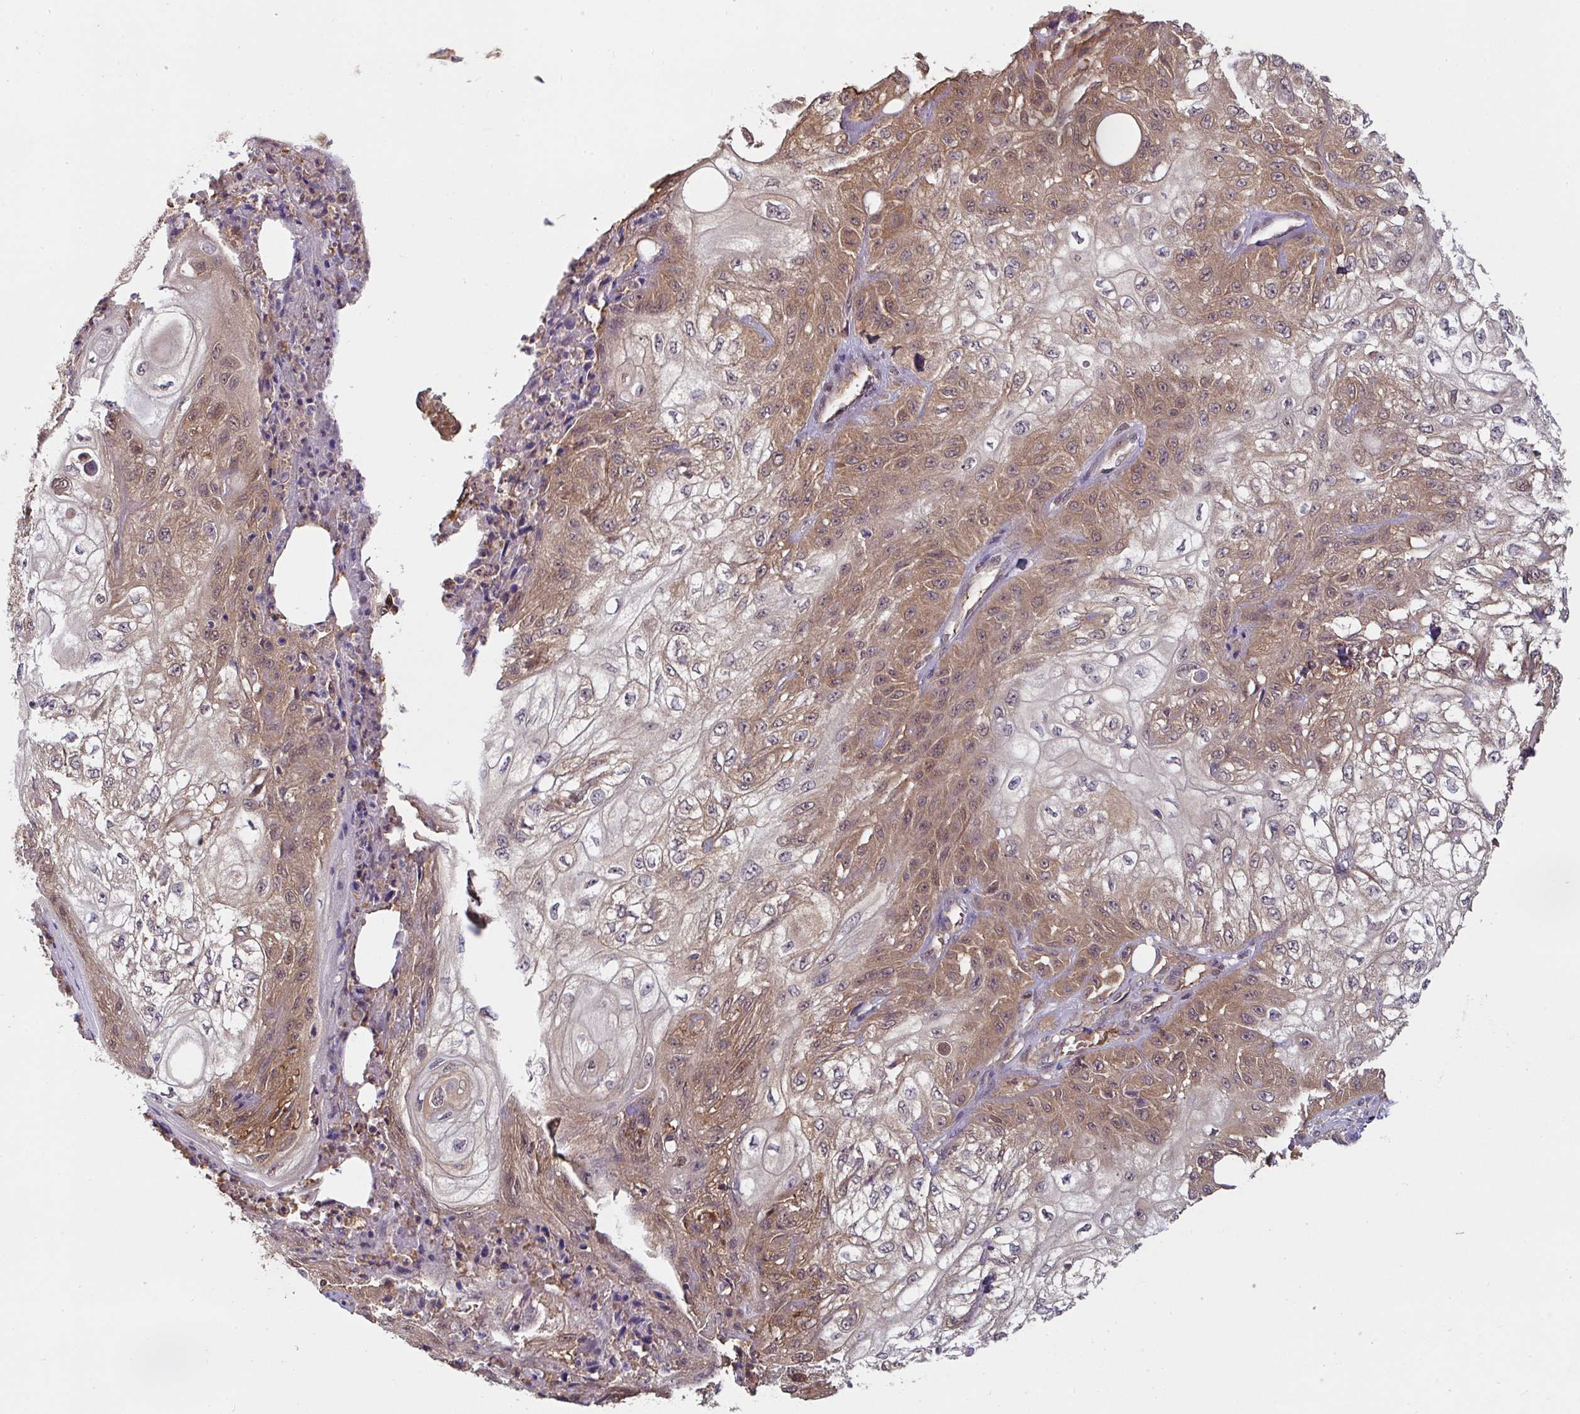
{"staining": {"intensity": "moderate", "quantity": ">75%", "location": "cytoplasmic/membranous"}, "tissue": "skin cancer", "cell_type": "Tumor cells", "image_type": "cancer", "snomed": [{"axis": "morphology", "description": "Squamous cell carcinoma, NOS"}, {"axis": "morphology", "description": "Squamous cell carcinoma, metastatic, NOS"}, {"axis": "topography", "description": "Skin"}, {"axis": "topography", "description": "Lymph node"}], "caption": "An image of metastatic squamous cell carcinoma (skin) stained for a protein reveals moderate cytoplasmic/membranous brown staining in tumor cells.", "gene": "ST13", "patient": {"sex": "male", "age": 75}}